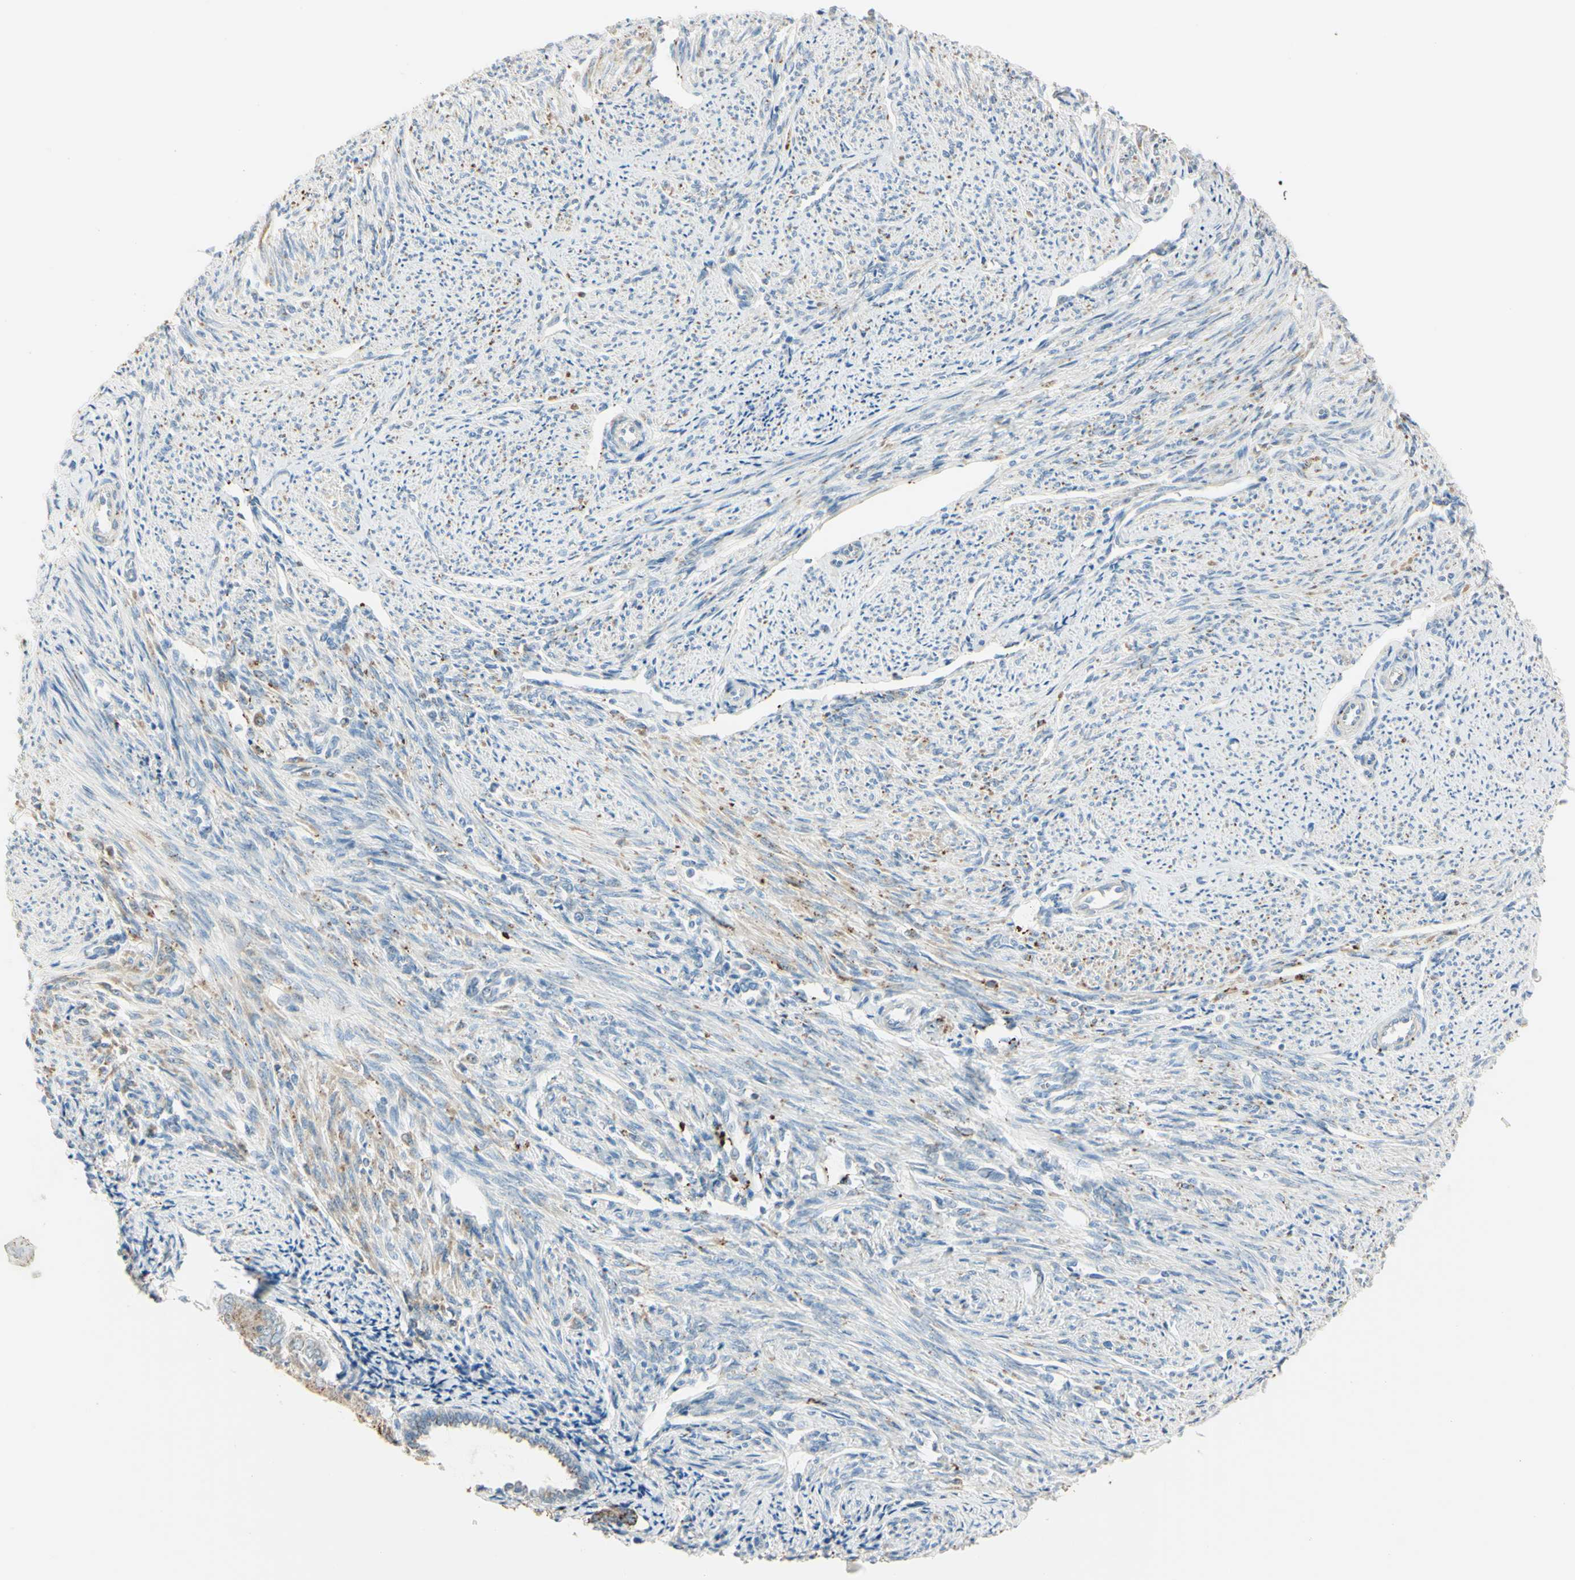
{"staining": {"intensity": "weak", "quantity": "25%-75%", "location": "cytoplasmic/membranous"}, "tissue": "smooth muscle", "cell_type": "Smooth muscle cells", "image_type": "normal", "snomed": [{"axis": "morphology", "description": "Normal tissue, NOS"}, {"axis": "topography", "description": "Smooth muscle"}], "caption": "About 25%-75% of smooth muscle cells in unremarkable human smooth muscle display weak cytoplasmic/membranous protein positivity as visualized by brown immunohistochemical staining.", "gene": "ANGPTL1", "patient": {"sex": "female", "age": 65}}